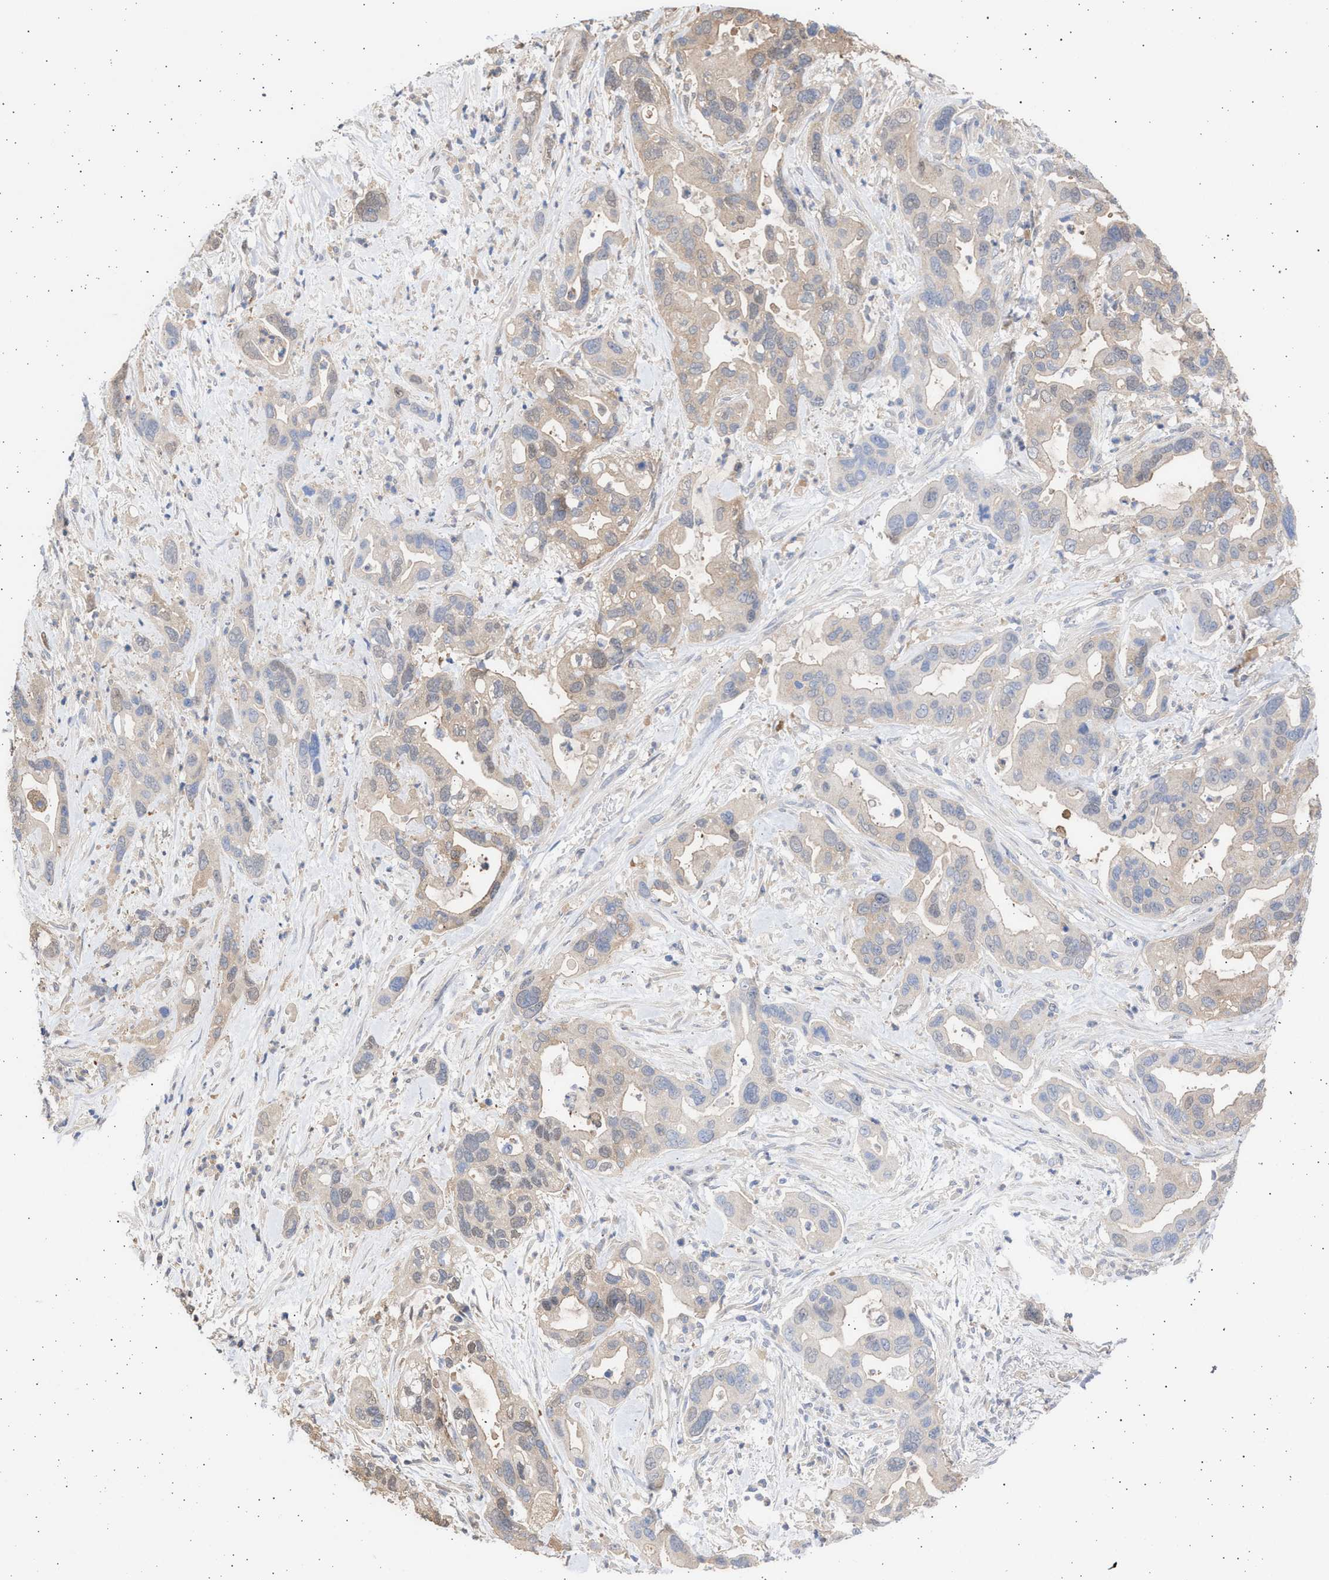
{"staining": {"intensity": "weak", "quantity": "25%-75%", "location": "cytoplasmic/membranous"}, "tissue": "pancreatic cancer", "cell_type": "Tumor cells", "image_type": "cancer", "snomed": [{"axis": "morphology", "description": "Adenocarcinoma, NOS"}, {"axis": "topography", "description": "Pancreas"}], "caption": "Immunohistochemistry (IHC) (DAB) staining of pancreatic adenocarcinoma displays weak cytoplasmic/membranous protein expression in about 25%-75% of tumor cells. (Brightfield microscopy of DAB IHC at high magnification).", "gene": "ALDOC", "patient": {"sex": "female", "age": 70}}